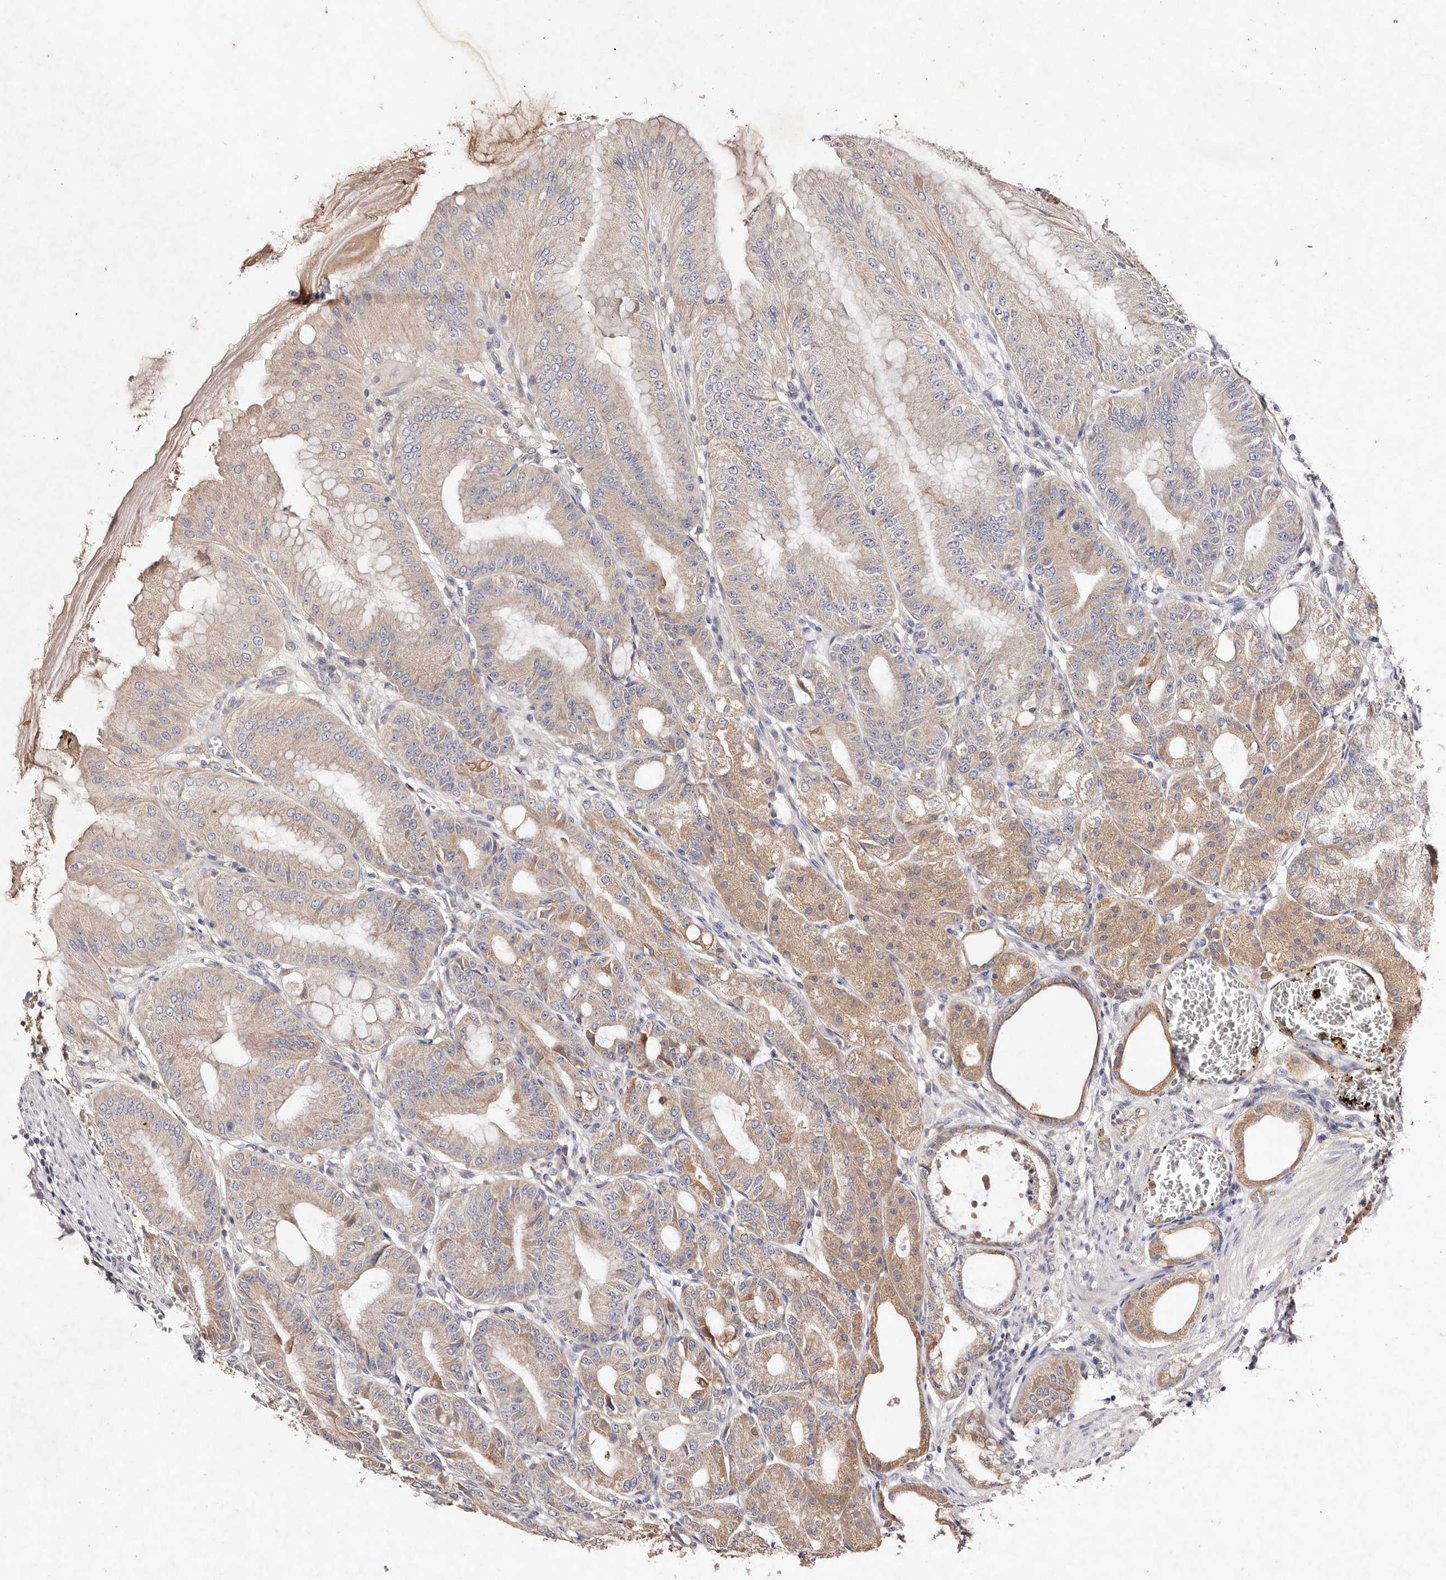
{"staining": {"intensity": "weak", "quantity": ">75%", "location": "cytoplasmic/membranous"}, "tissue": "stomach", "cell_type": "Glandular cells", "image_type": "normal", "snomed": [{"axis": "morphology", "description": "Normal tissue, NOS"}, {"axis": "topography", "description": "Stomach, lower"}], "caption": "Immunohistochemical staining of normal human stomach exhibits weak cytoplasmic/membranous protein positivity in about >75% of glandular cells.", "gene": "TSC2", "patient": {"sex": "male", "age": 71}}